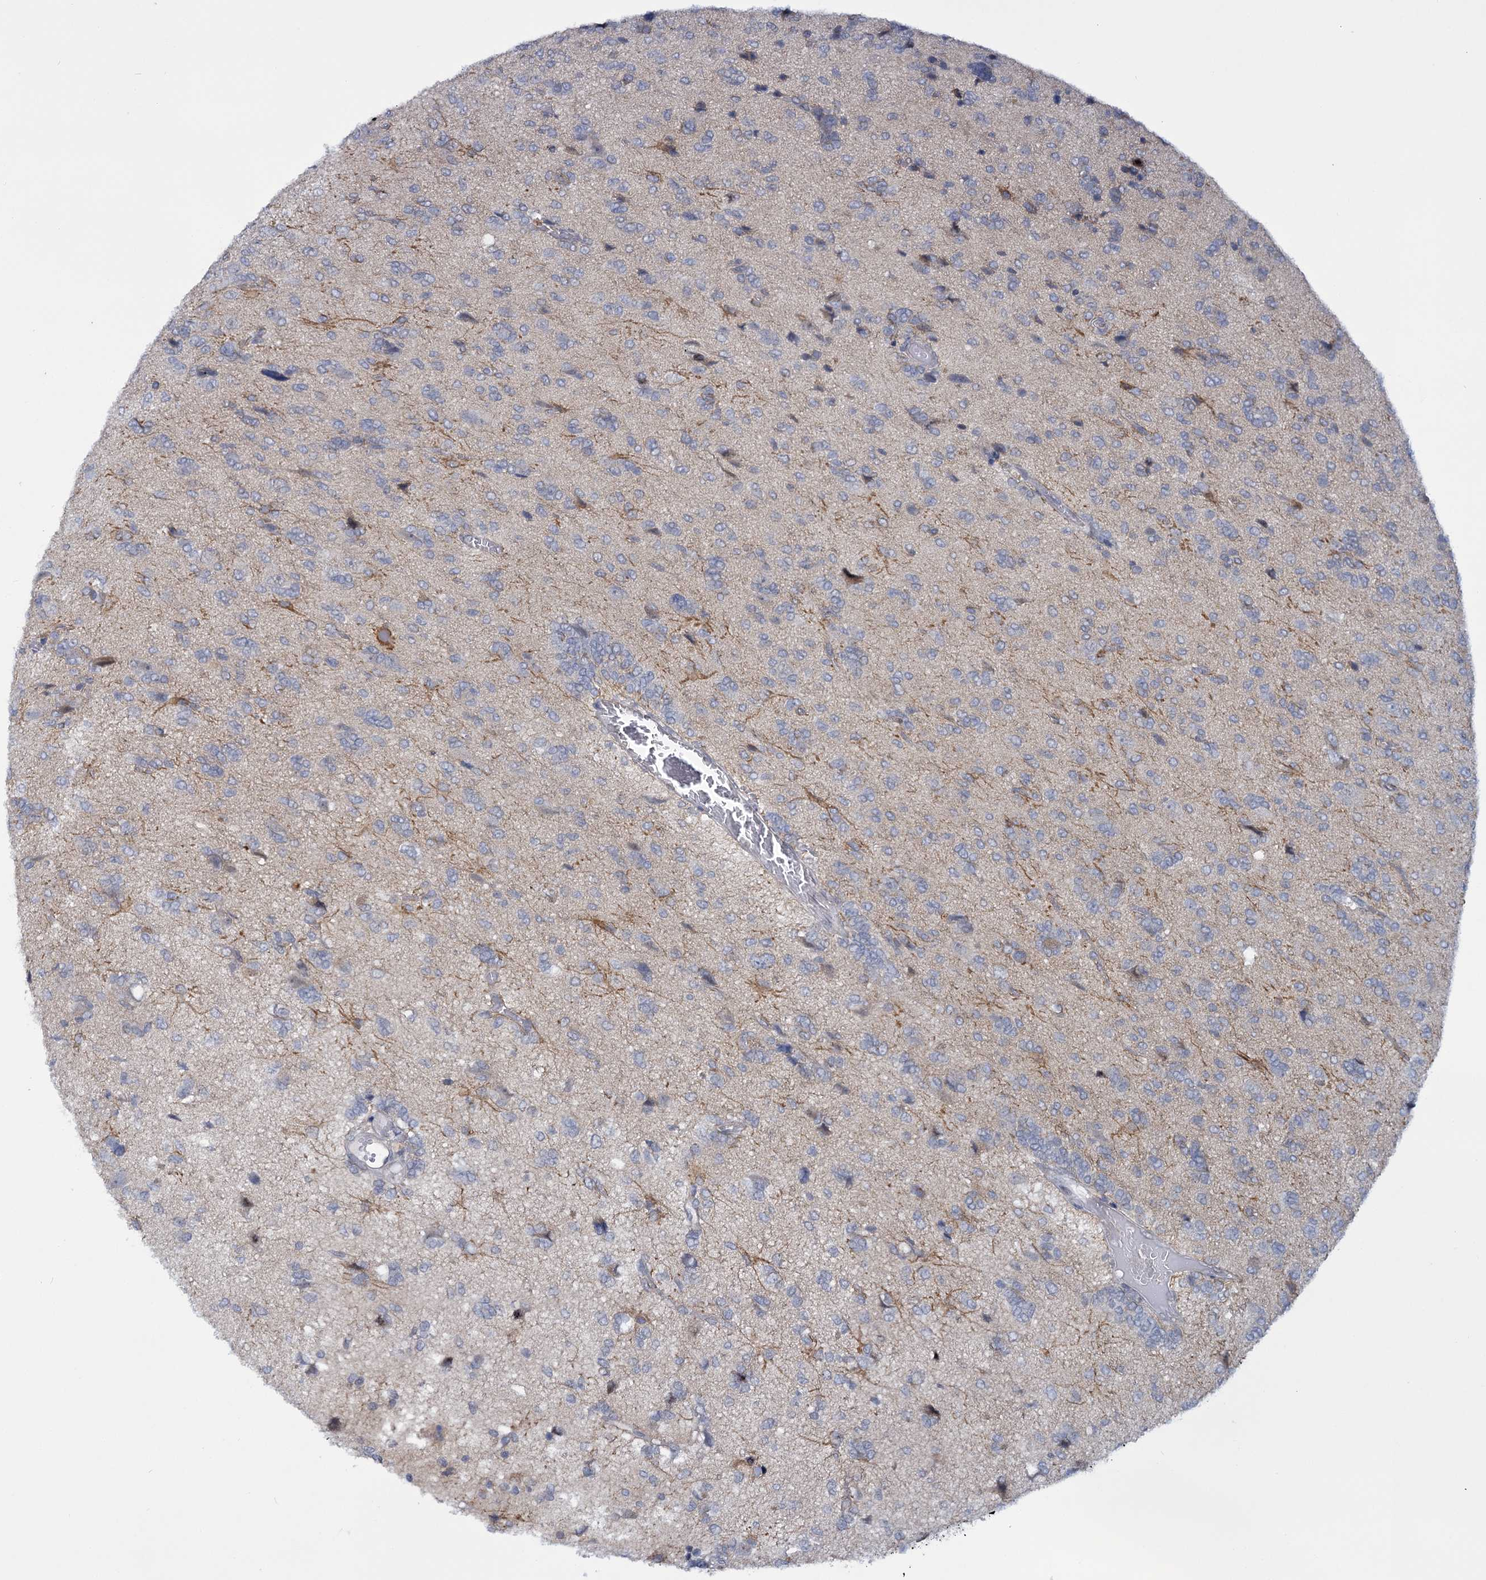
{"staining": {"intensity": "negative", "quantity": "none", "location": "none"}, "tissue": "glioma", "cell_type": "Tumor cells", "image_type": "cancer", "snomed": [{"axis": "morphology", "description": "Glioma, malignant, High grade"}, {"axis": "topography", "description": "Brain"}], "caption": "Image shows no protein expression in tumor cells of glioma tissue.", "gene": "MBLAC2", "patient": {"sex": "female", "age": 59}}